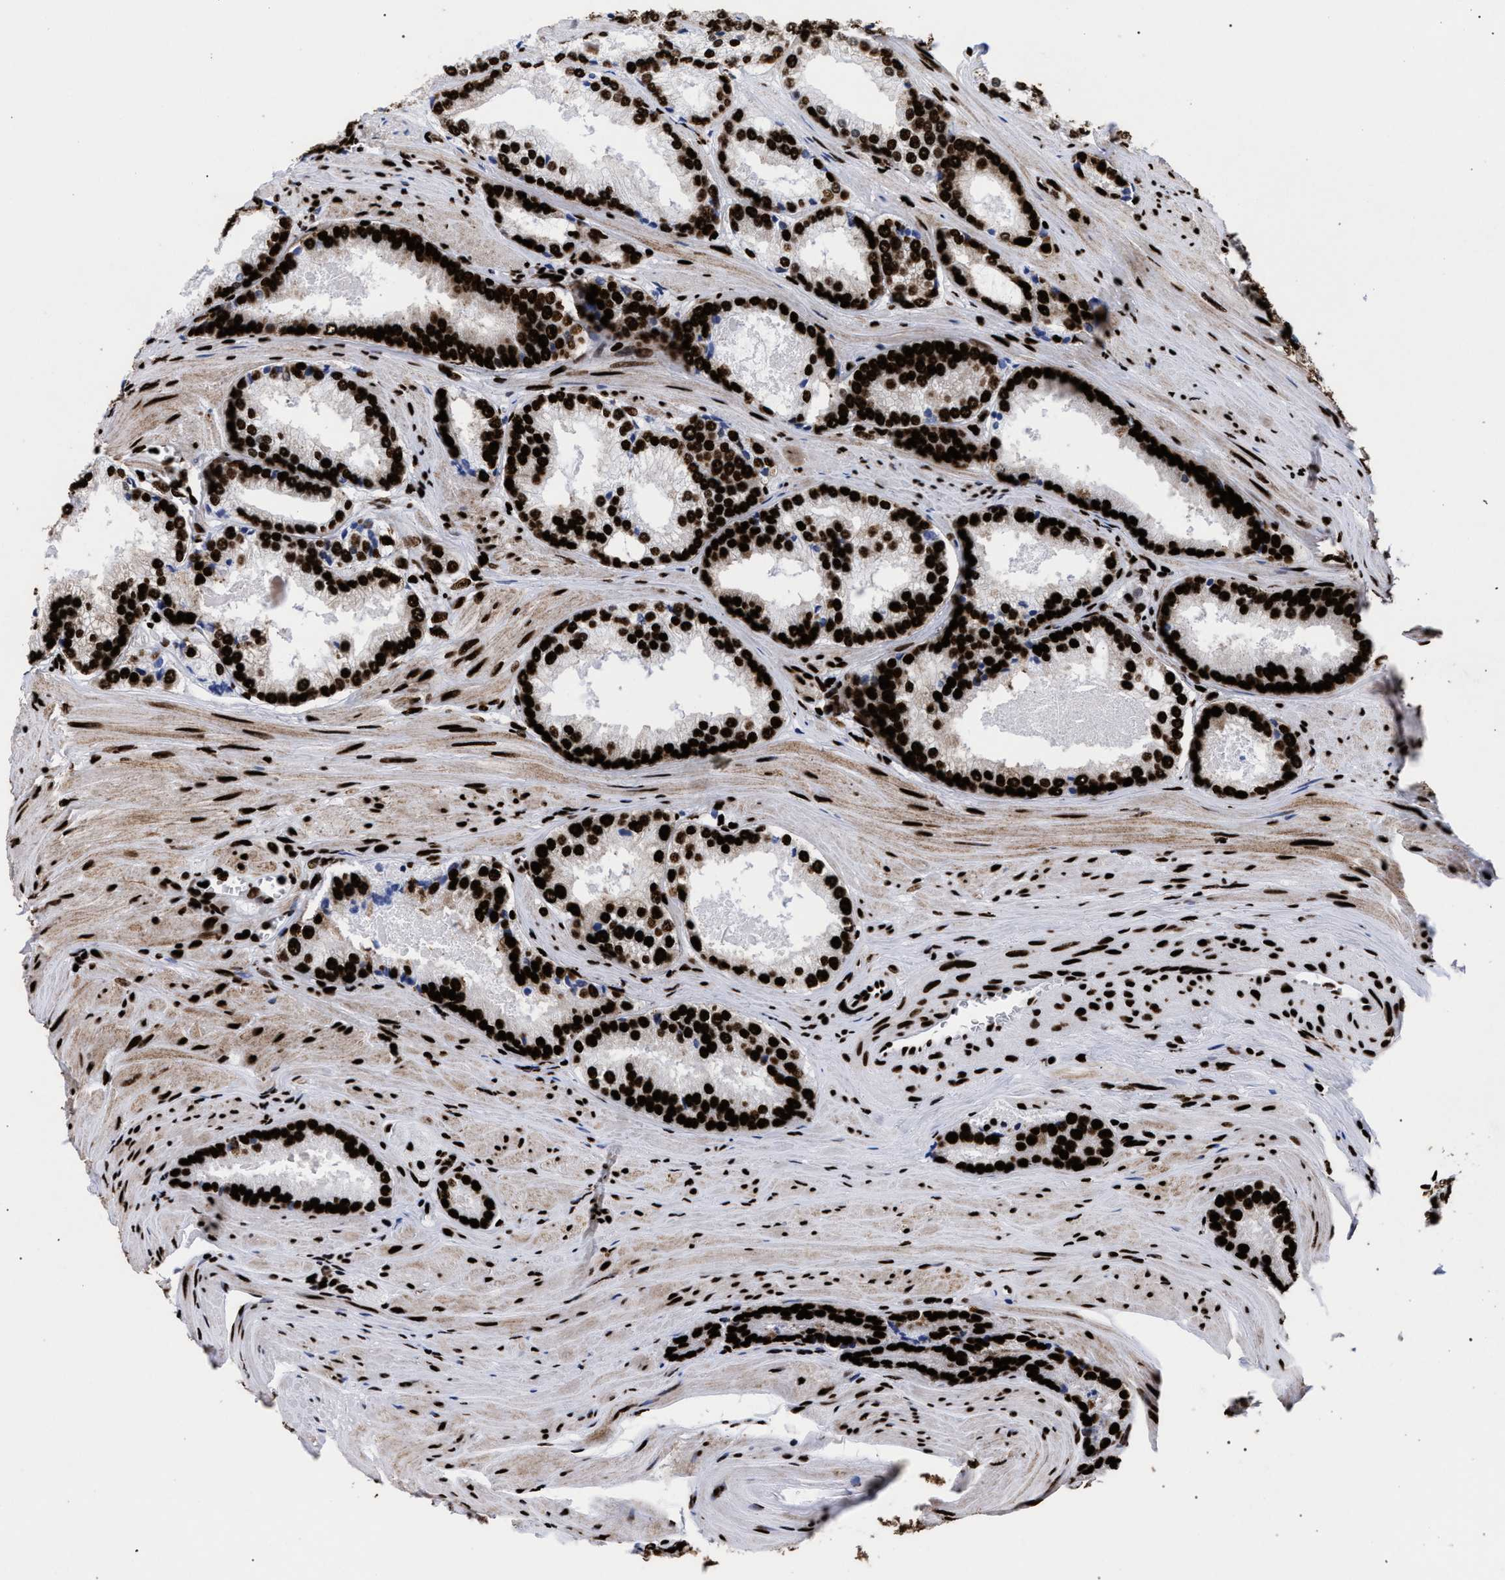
{"staining": {"intensity": "strong", "quantity": ">75%", "location": "nuclear"}, "tissue": "prostate cancer", "cell_type": "Tumor cells", "image_type": "cancer", "snomed": [{"axis": "morphology", "description": "Adenocarcinoma, Low grade"}, {"axis": "topography", "description": "Prostate"}], "caption": "Immunohistochemistry (IHC) micrograph of neoplastic tissue: prostate adenocarcinoma (low-grade) stained using immunohistochemistry displays high levels of strong protein expression localized specifically in the nuclear of tumor cells, appearing as a nuclear brown color.", "gene": "HNRNPA1", "patient": {"sex": "male", "age": 64}}